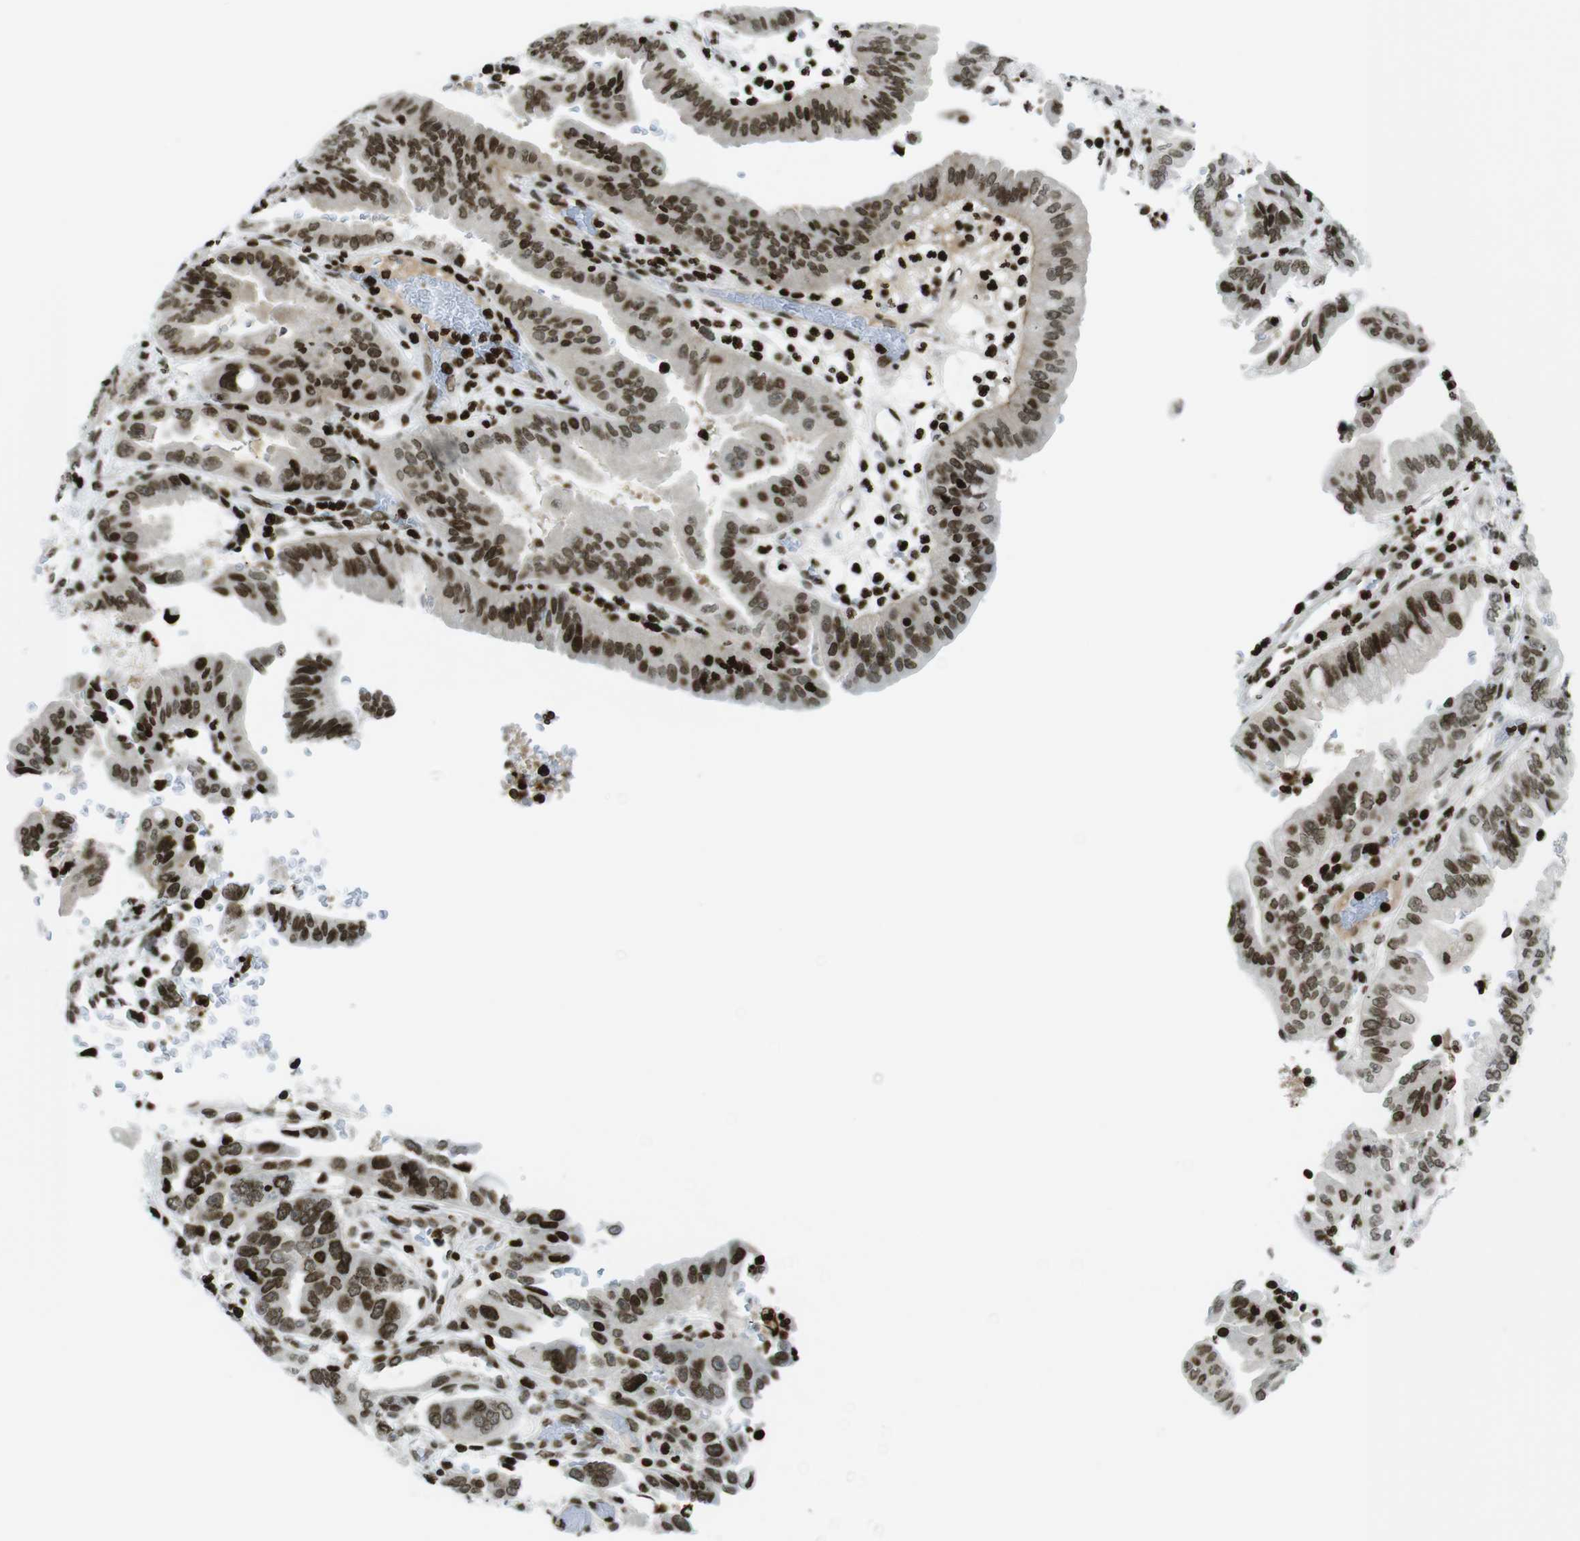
{"staining": {"intensity": "strong", "quantity": ">75%", "location": "nuclear"}, "tissue": "pancreatic cancer", "cell_type": "Tumor cells", "image_type": "cancer", "snomed": [{"axis": "morphology", "description": "Adenocarcinoma, NOS"}, {"axis": "topography", "description": "Pancreas"}], "caption": "Pancreatic cancer (adenocarcinoma) stained with a protein marker shows strong staining in tumor cells.", "gene": "H2AC8", "patient": {"sex": "male", "age": 70}}